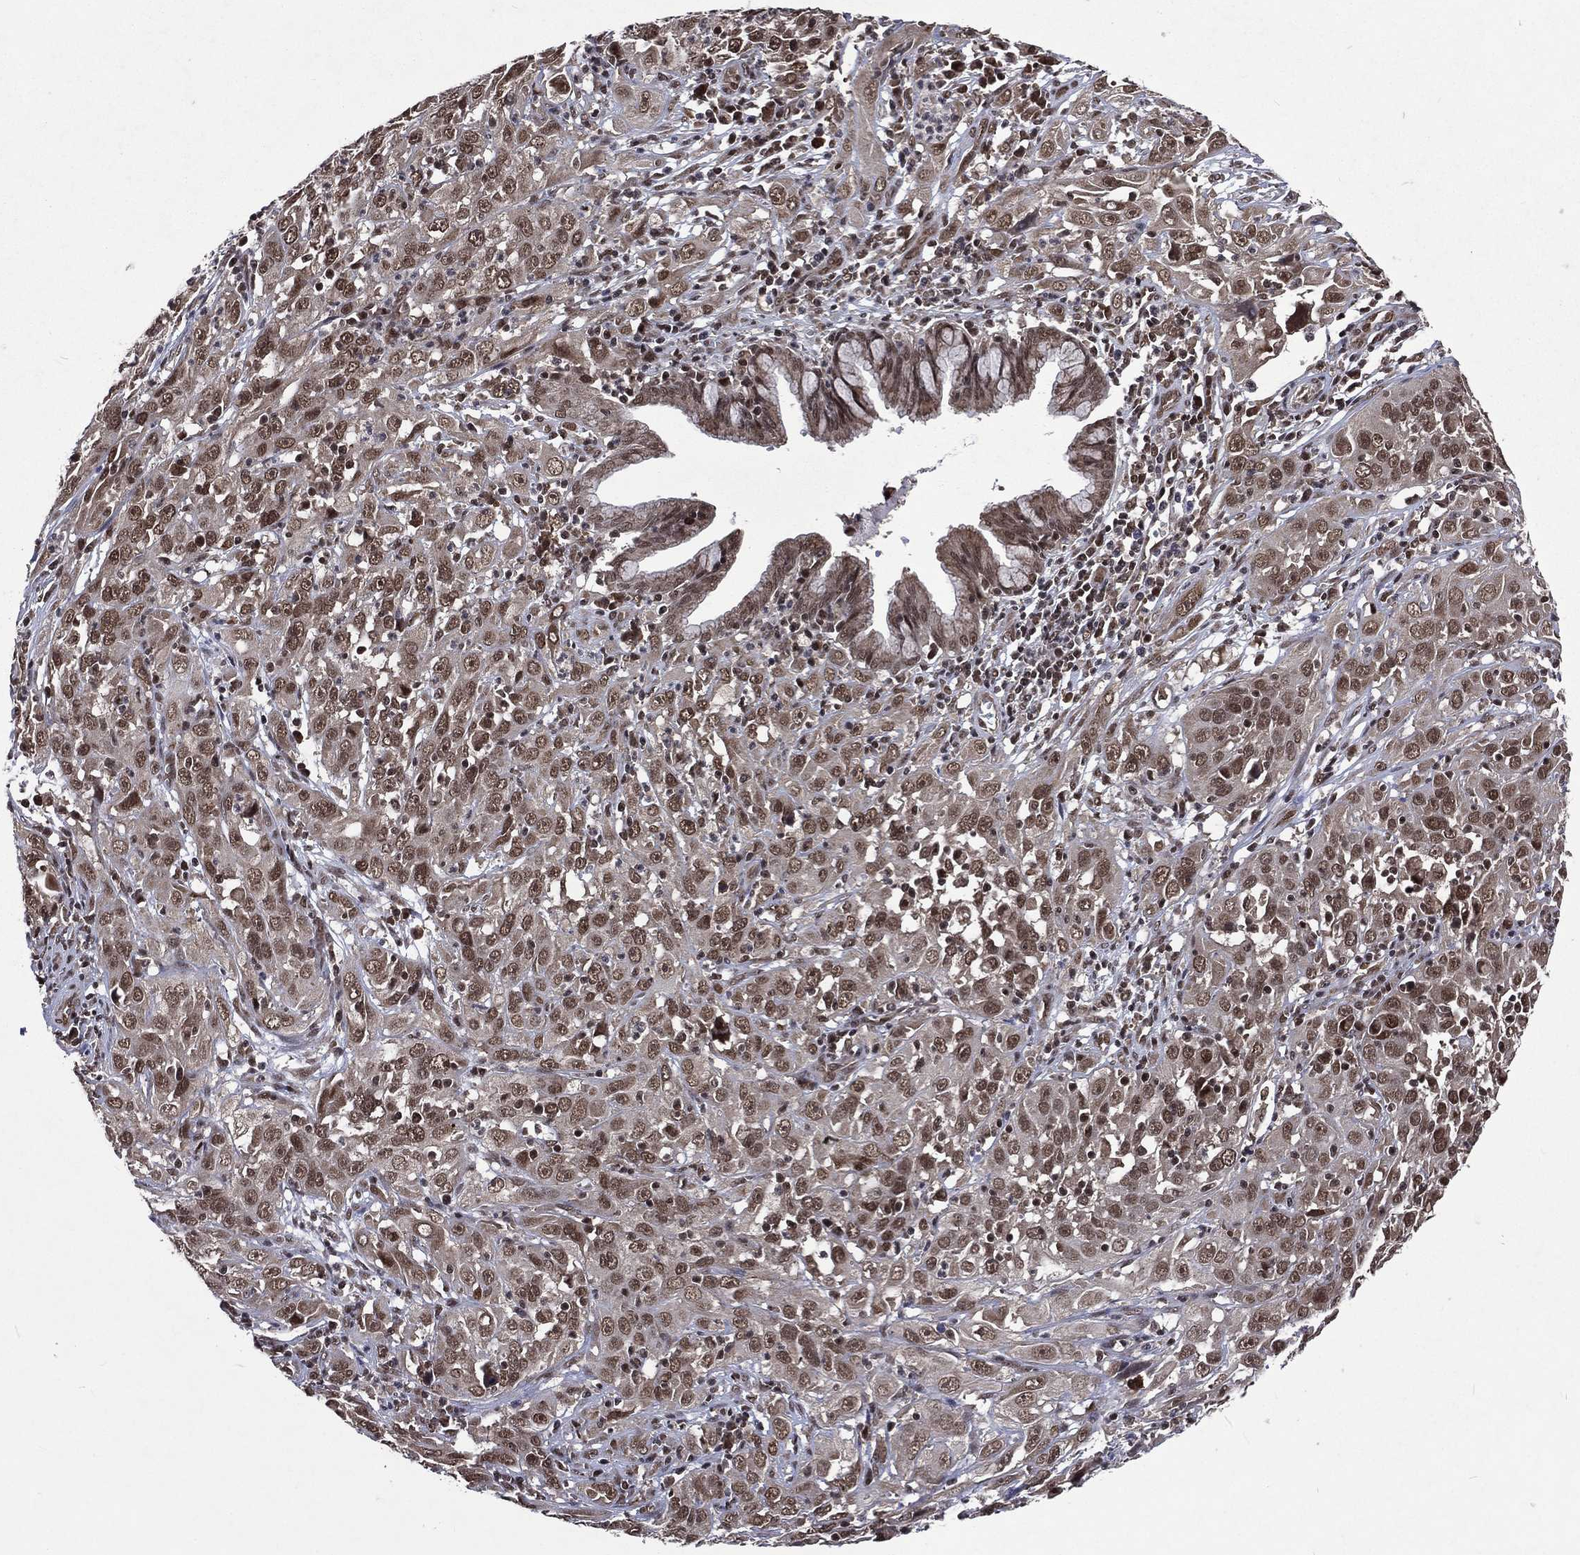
{"staining": {"intensity": "moderate", "quantity": ">75%", "location": "nuclear"}, "tissue": "cervical cancer", "cell_type": "Tumor cells", "image_type": "cancer", "snomed": [{"axis": "morphology", "description": "Squamous cell carcinoma, NOS"}, {"axis": "topography", "description": "Cervix"}], "caption": "Cervical squamous cell carcinoma stained for a protein exhibits moderate nuclear positivity in tumor cells. The staining is performed using DAB (3,3'-diaminobenzidine) brown chromogen to label protein expression. The nuclei are counter-stained blue using hematoxylin.", "gene": "DMAP1", "patient": {"sex": "female", "age": 32}}